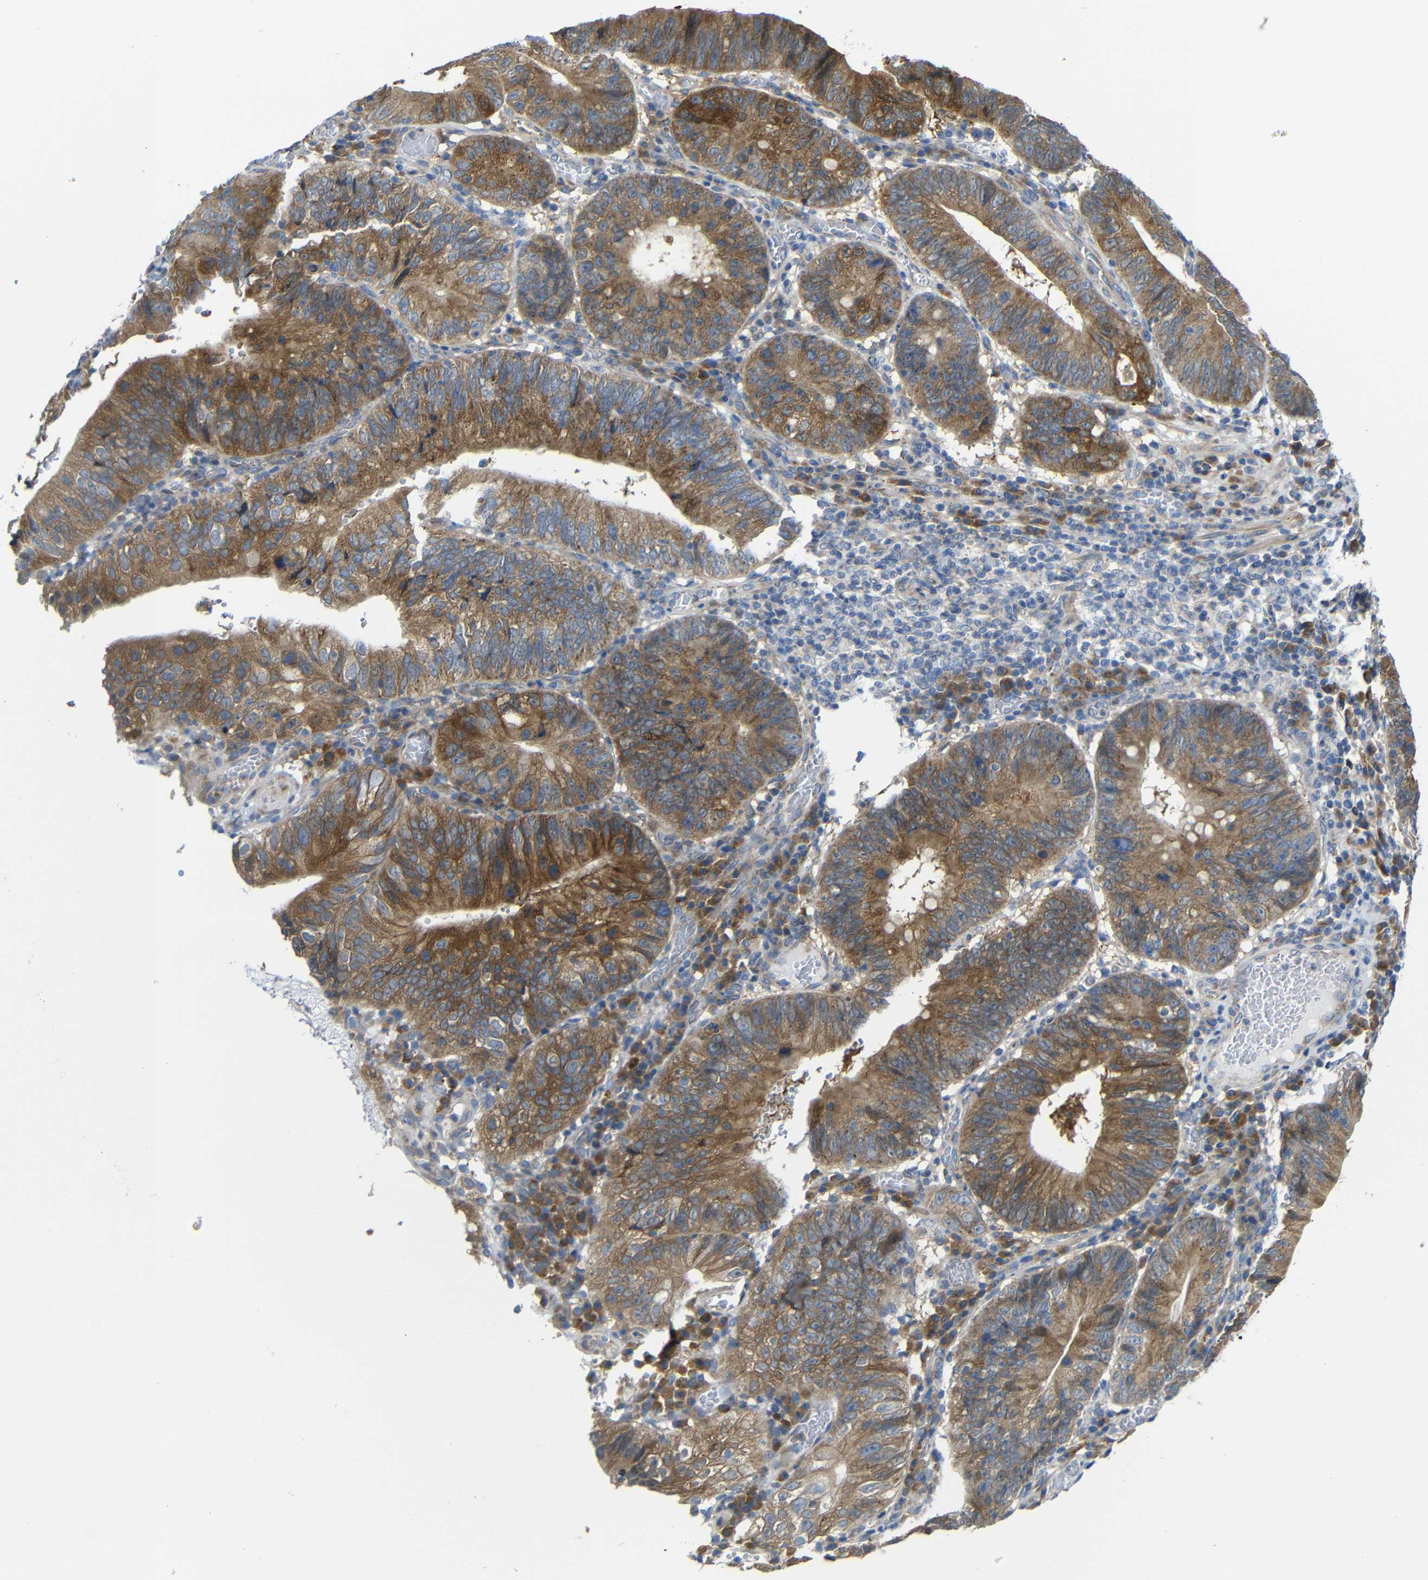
{"staining": {"intensity": "strong", "quantity": ">75%", "location": "cytoplasmic/membranous"}, "tissue": "stomach cancer", "cell_type": "Tumor cells", "image_type": "cancer", "snomed": [{"axis": "morphology", "description": "Adenocarcinoma, NOS"}, {"axis": "topography", "description": "Stomach"}], "caption": "Protein staining by immunohistochemistry displays strong cytoplasmic/membranous expression in about >75% of tumor cells in stomach cancer.", "gene": "DDRGK1", "patient": {"sex": "male", "age": 59}}